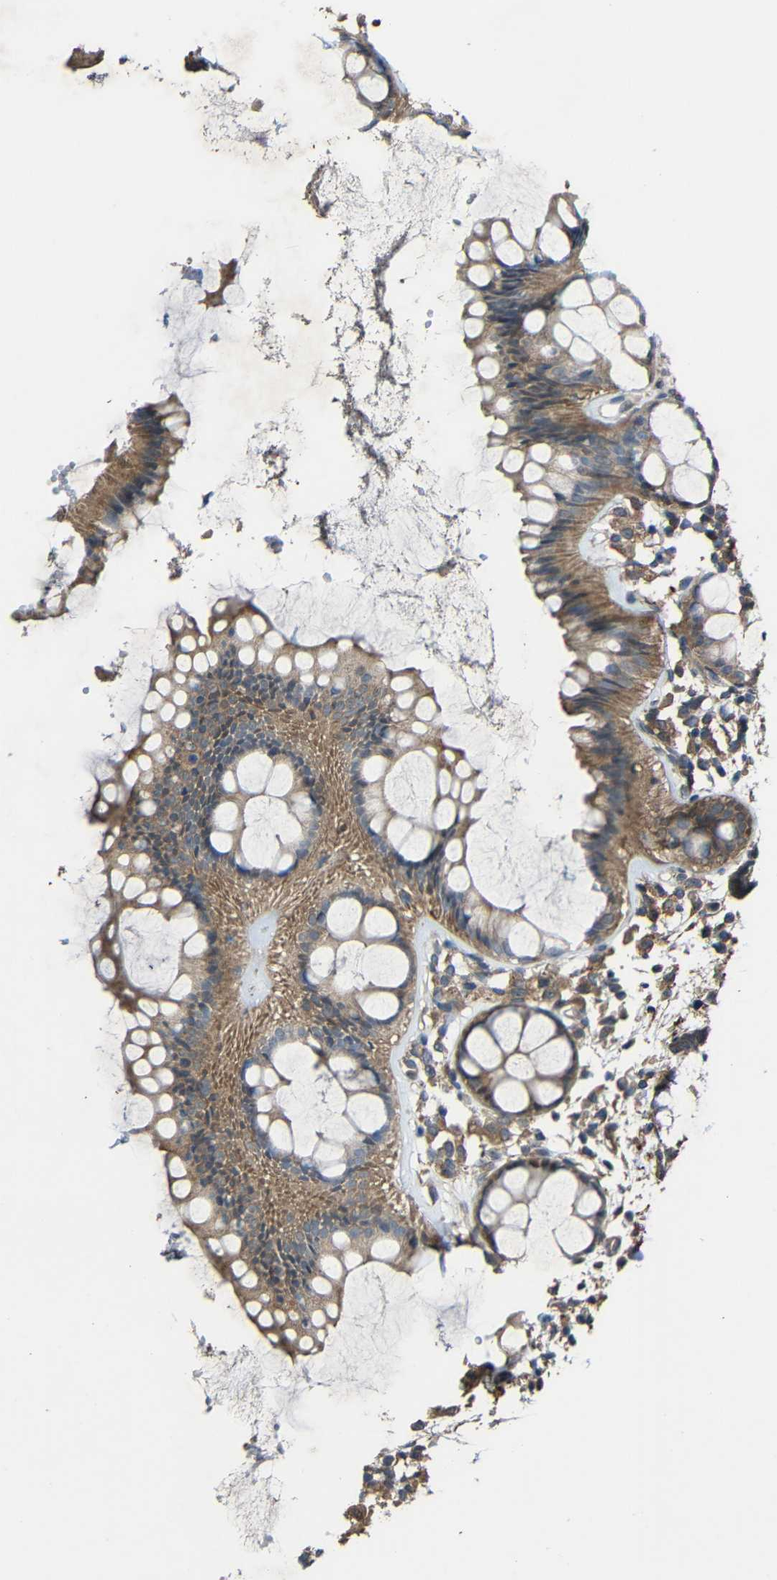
{"staining": {"intensity": "moderate", "quantity": ">75%", "location": "cytoplasmic/membranous"}, "tissue": "rectum", "cell_type": "Glandular cells", "image_type": "normal", "snomed": [{"axis": "morphology", "description": "Normal tissue, NOS"}, {"axis": "topography", "description": "Rectum"}], "caption": "Glandular cells display medium levels of moderate cytoplasmic/membranous expression in about >75% of cells in benign rectum. The staining was performed using DAB to visualize the protein expression in brown, while the nuclei were stained in blue with hematoxylin (Magnification: 20x).", "gene": "CHST9", "patient": {"sex": "female", "age": 66}}